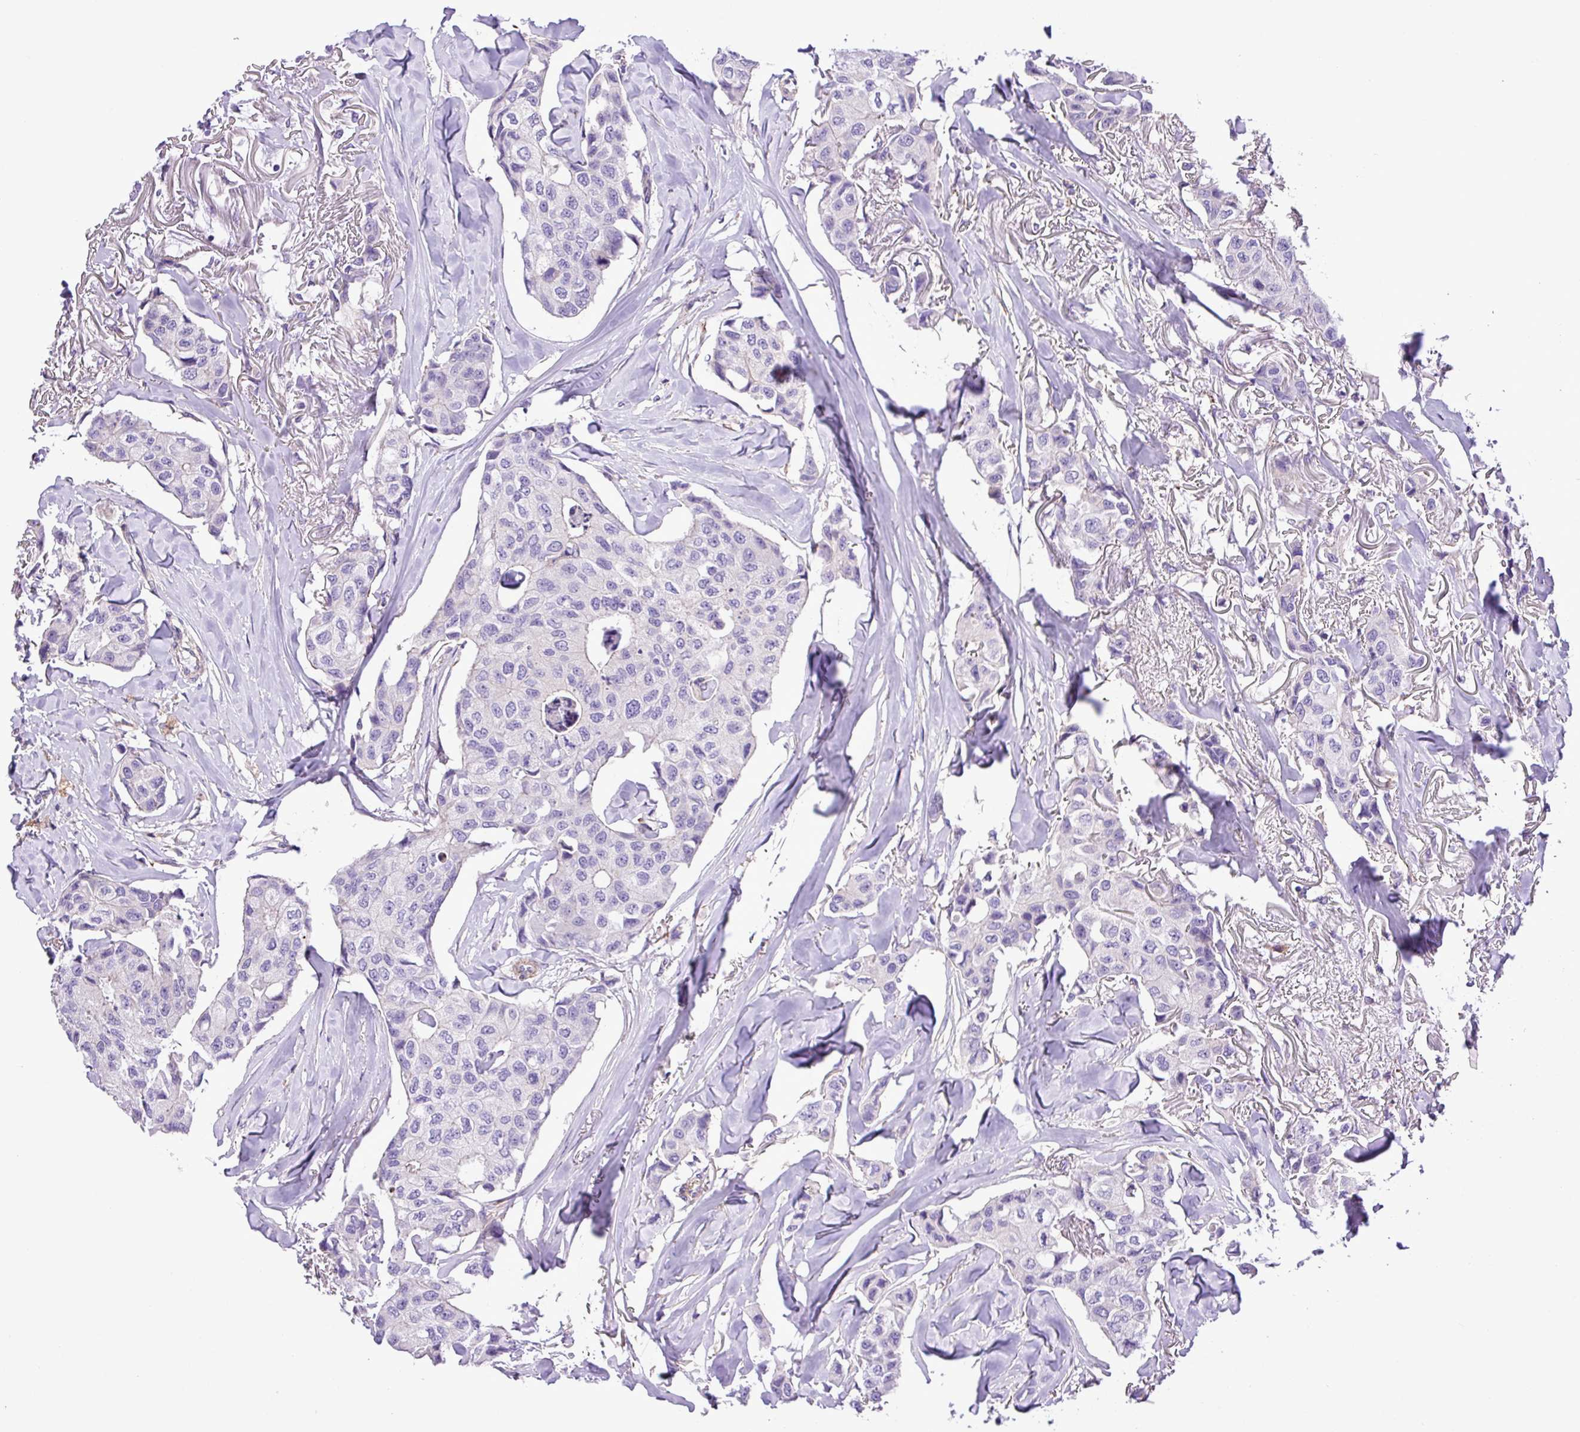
{"staining": {"intensity": "negative", "quantity": "none", "location": "none"}, "tissue": "breast cancer", "cell_type": "Tumor cells", "image_type": "cancer", "snomed": [{"axis": "morphology", "description": "Duct carcinoma"}, {"axis": "topography", "description": "Breast"}], "caption": "Micrograph shows no significant protein expression in tumor cells of intraductal carcinoma (breast).", "gene": "C11orf91", "patient": {"sex": "female", "age": 80}}